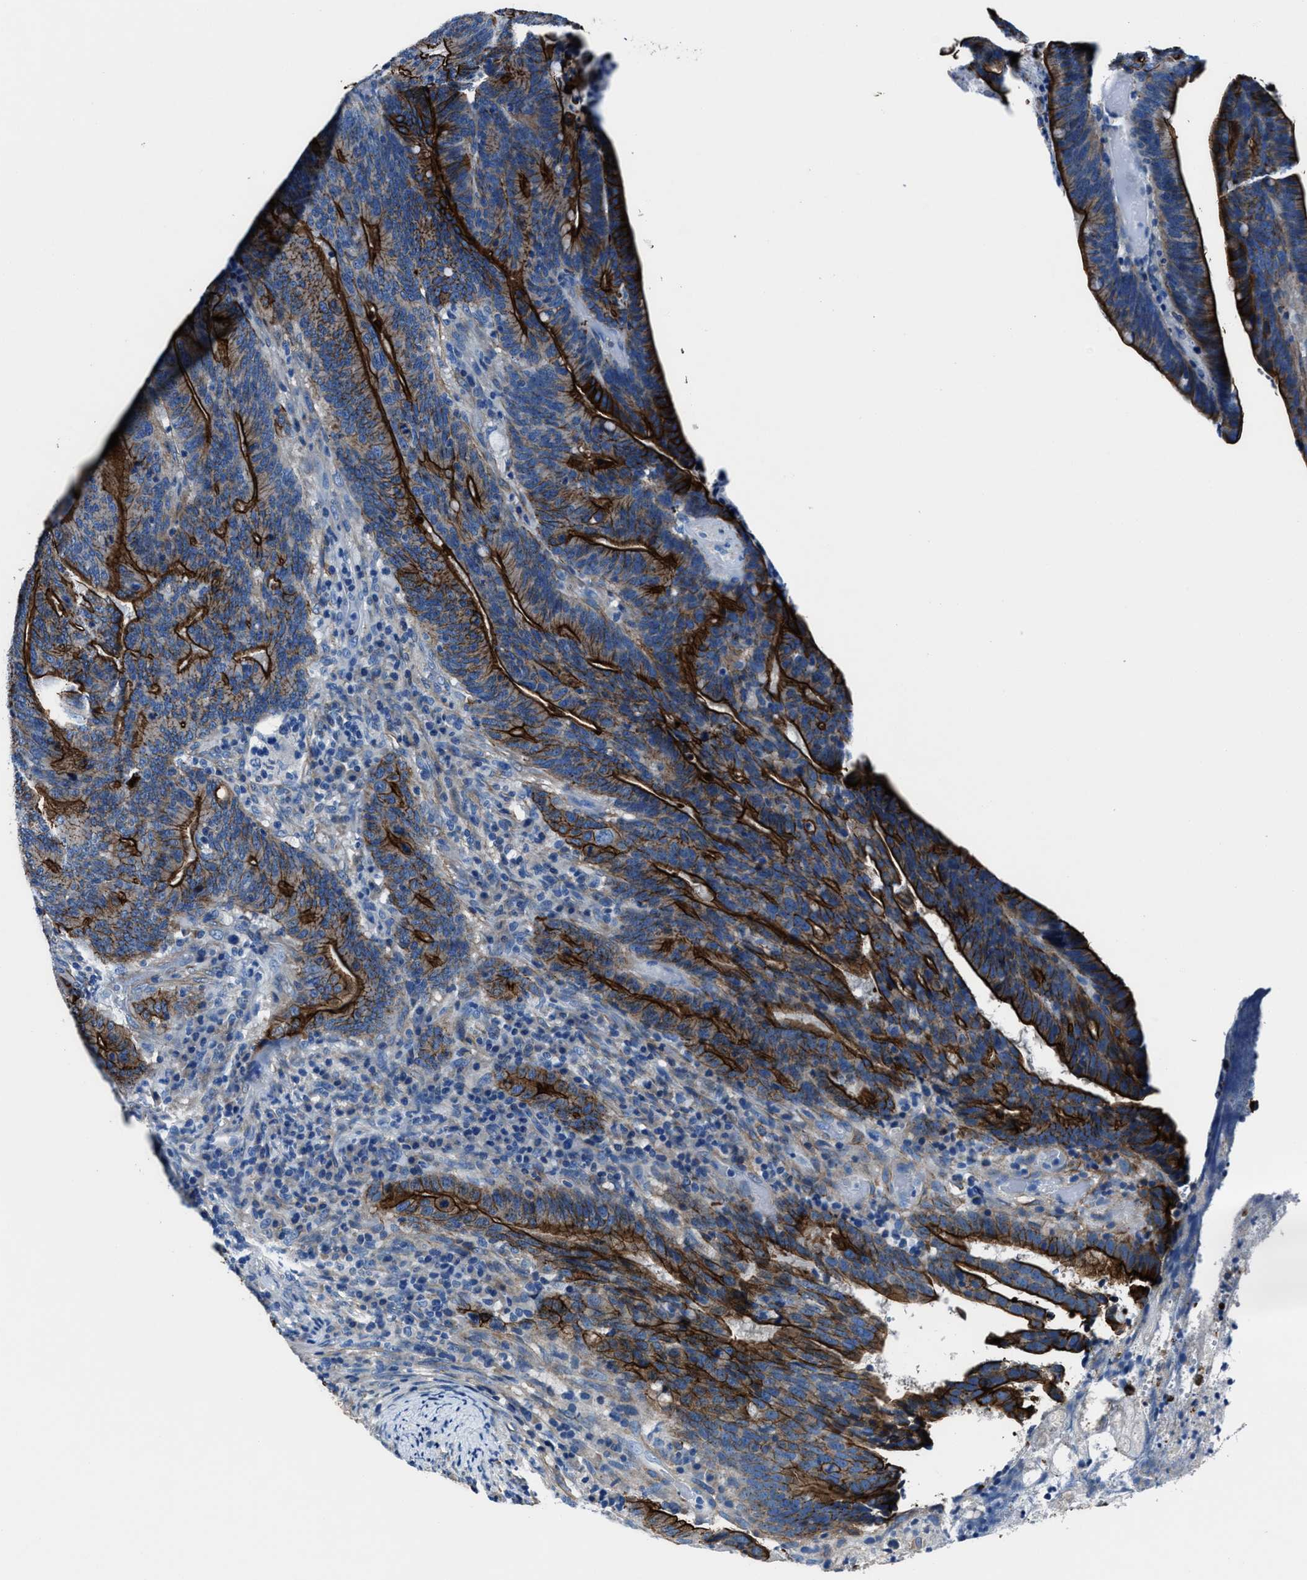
{"staining": {"intensity": "strong", "quantity": ">75%", "location": "cytoplasmic/membranous"}, "tissue": "colorectal cancer", "cell_type": "Tumor cells", "image_type": "cancer", "snomed": [{"axis": "morphology", "description": "Adenocarcinoma, NOS"}, {"axis": "topography", "description": "Colon"}], "caption": "Colorectal cancer was stained to show a protein in brown. There is high levels of strong cytoplasmic/membranous staining in approximately >75% of tumor cells.", "gene": "LMO7", "patient": {"sex": "female", "age": 66}}